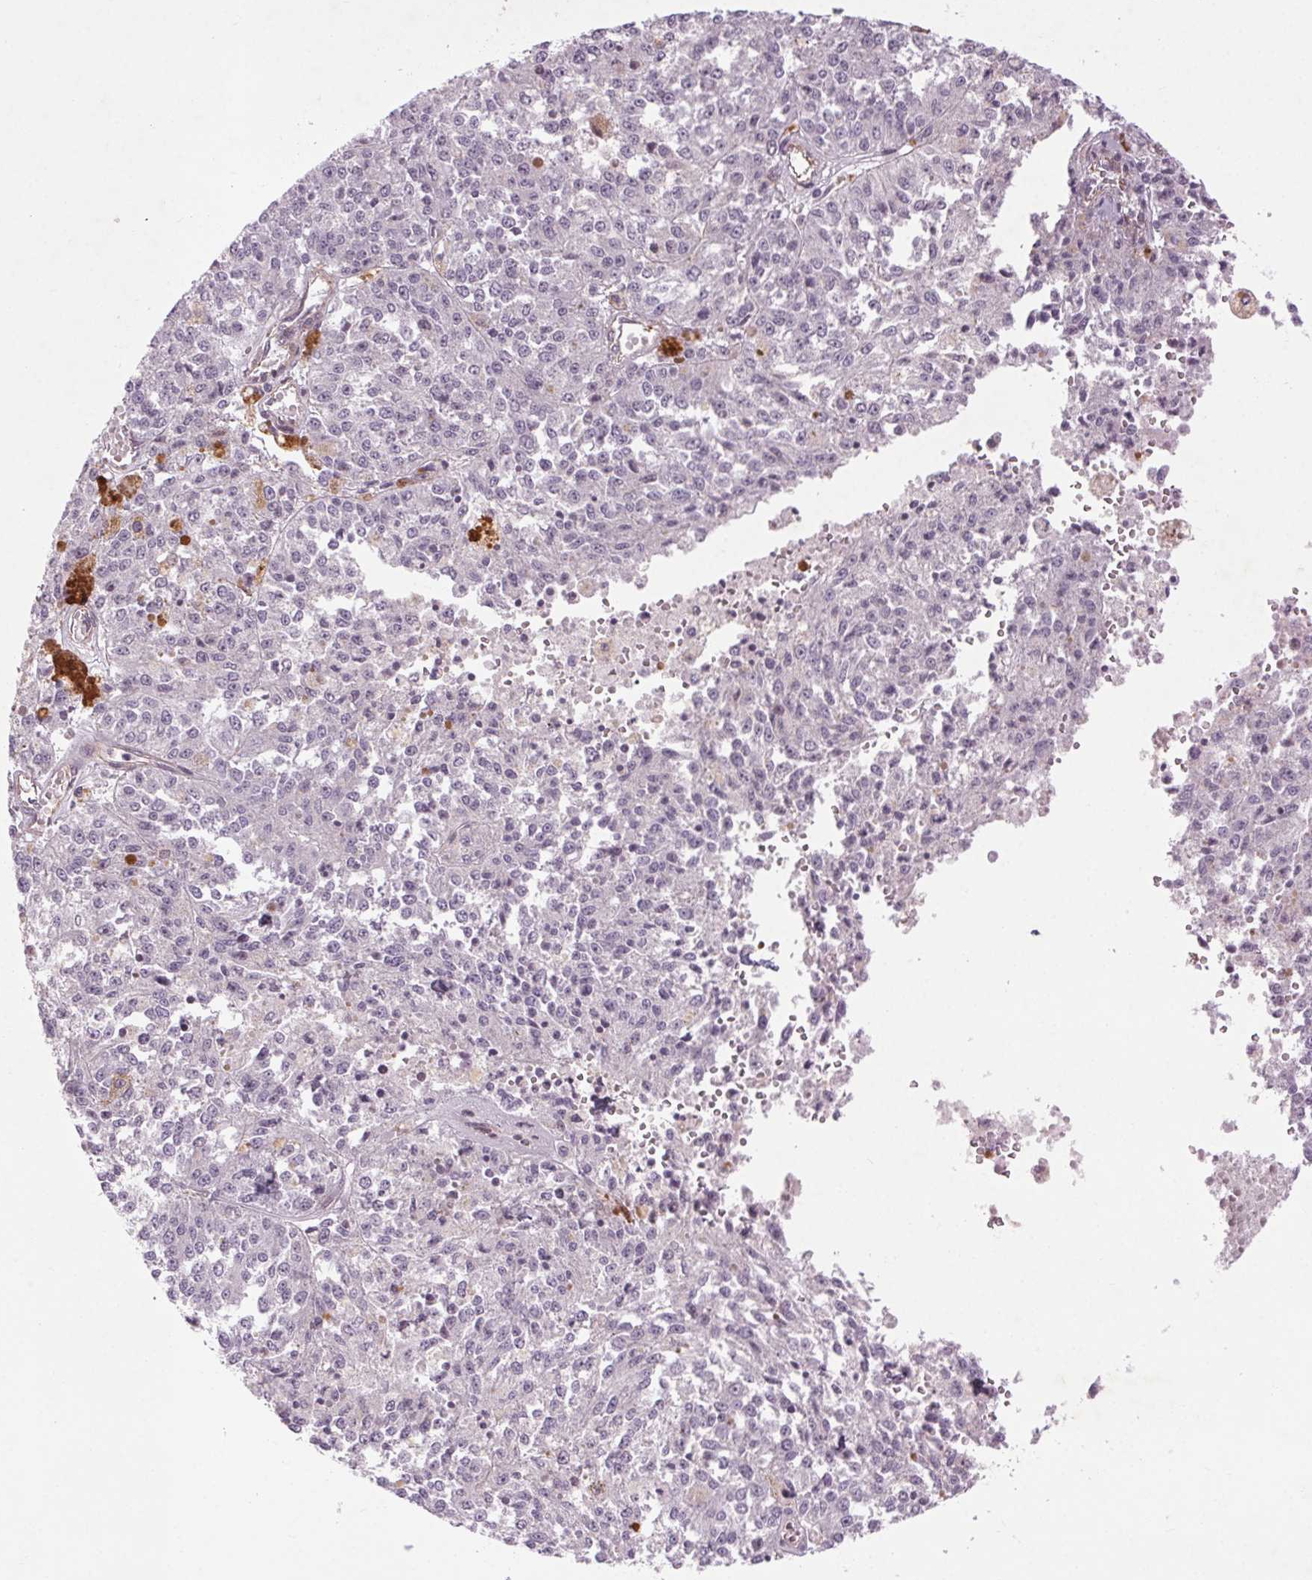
{"staining": {"intensity": "negative", "quantity": "none", "location": "none"}, "tissue": "melanoma", "cell_type": "Tumor cells", "image_type": "cancer", "snomed": [{"axis": "morphology", "description": "Malignant melanoma, Metastatic site"}, {"axis": "topography", "description": "Lymph node"}], "caption": "DAB (3,3'-diaminobenzidine) immunohistochemical staining of melanoma displays no significant staining in tumor cells.", "gene": "CCSER1", "patient": {"sex": "female", "age": 64}}